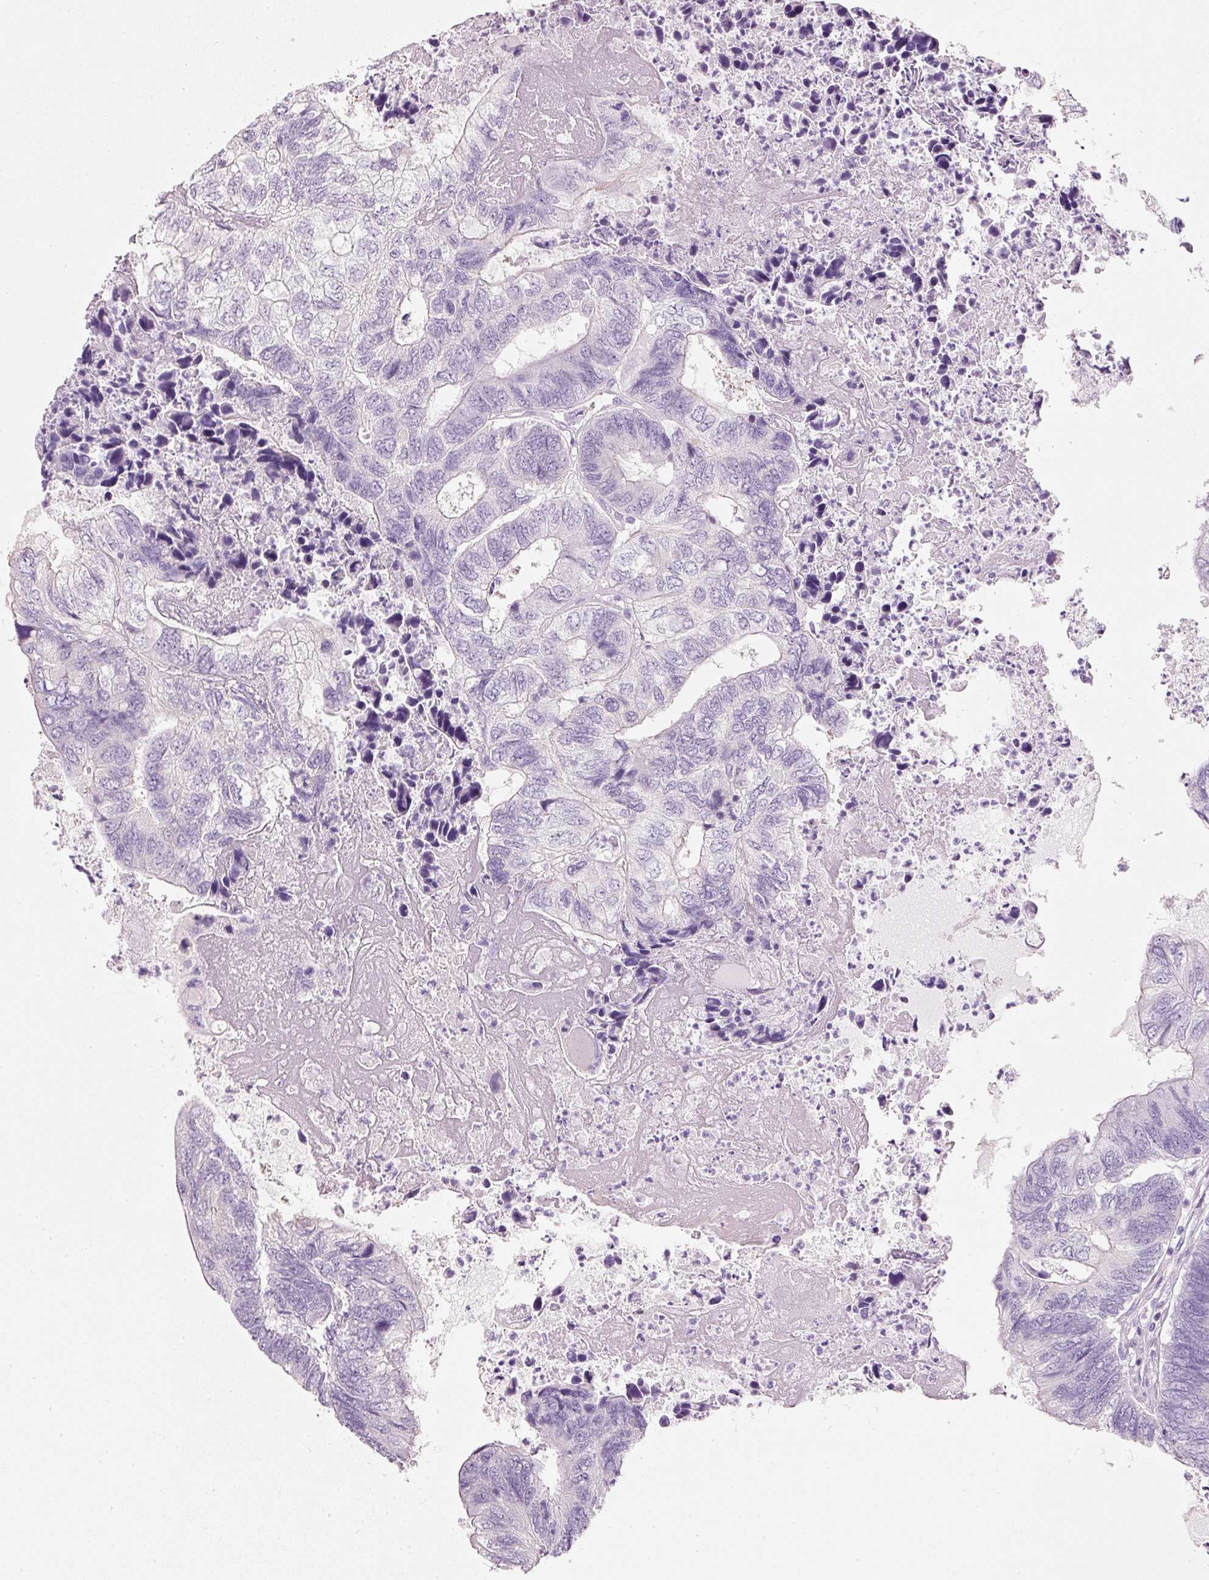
{"staining": {"intensity": "negative", "quantity": "none", "location": "none"}, "tissue": "colorectal cancer", "cell_type": "Tumor cells", "image_type": "cancer", "snomed": [{"axis": "morphology", "description": "Adenocarcinoma, NOS"}, {"axis": "topography", "description": "Colon"}], "caption": "Immunohistochemistry photomicrograph of human colorectal adenocarcinoma stained for a protein (brown), which reveals no expression in tumor cells.", "gene": "PDXDC1", "patient": {"sex": "female", "age": 67}}